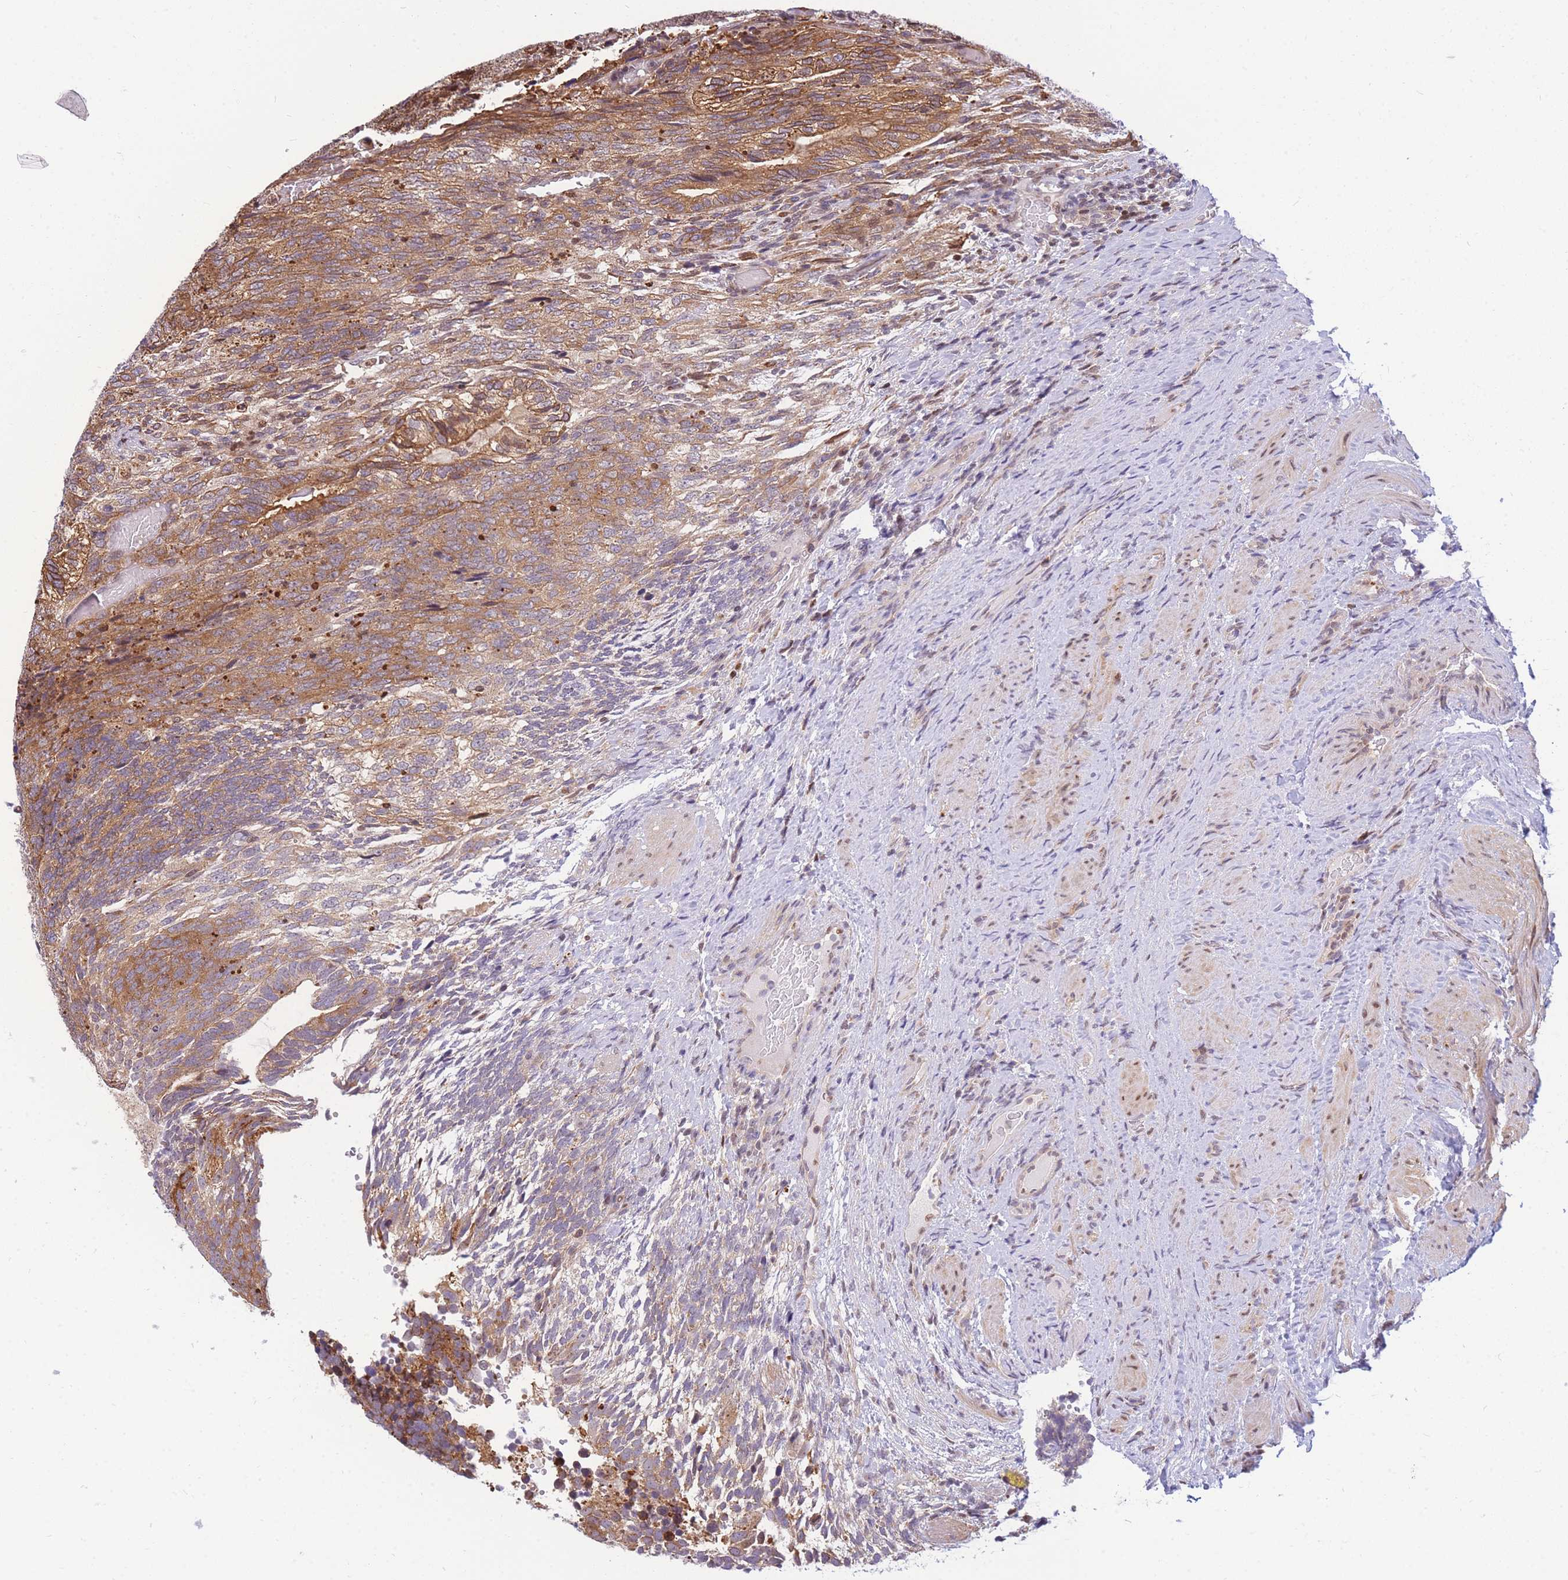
{"staining": {"intensity": "moderate", "quantity": ">75%", "location": "cytoplasmic/membranous"}, "tissue": "testis cancer", "cell_type": "Tumor cells", "image_type": "cancer", "snomed": [{"axis": "morphology", "description": "Carcinoma, Embryonal, NOS"}, {"axis": "topography", "description": "Testis"}], "caption": "Human testis cancer stained with a protein marker displays moderate staining in tumor cells.", "gene": "CRACD", "patient": {"sex": "male", "age": 23}}